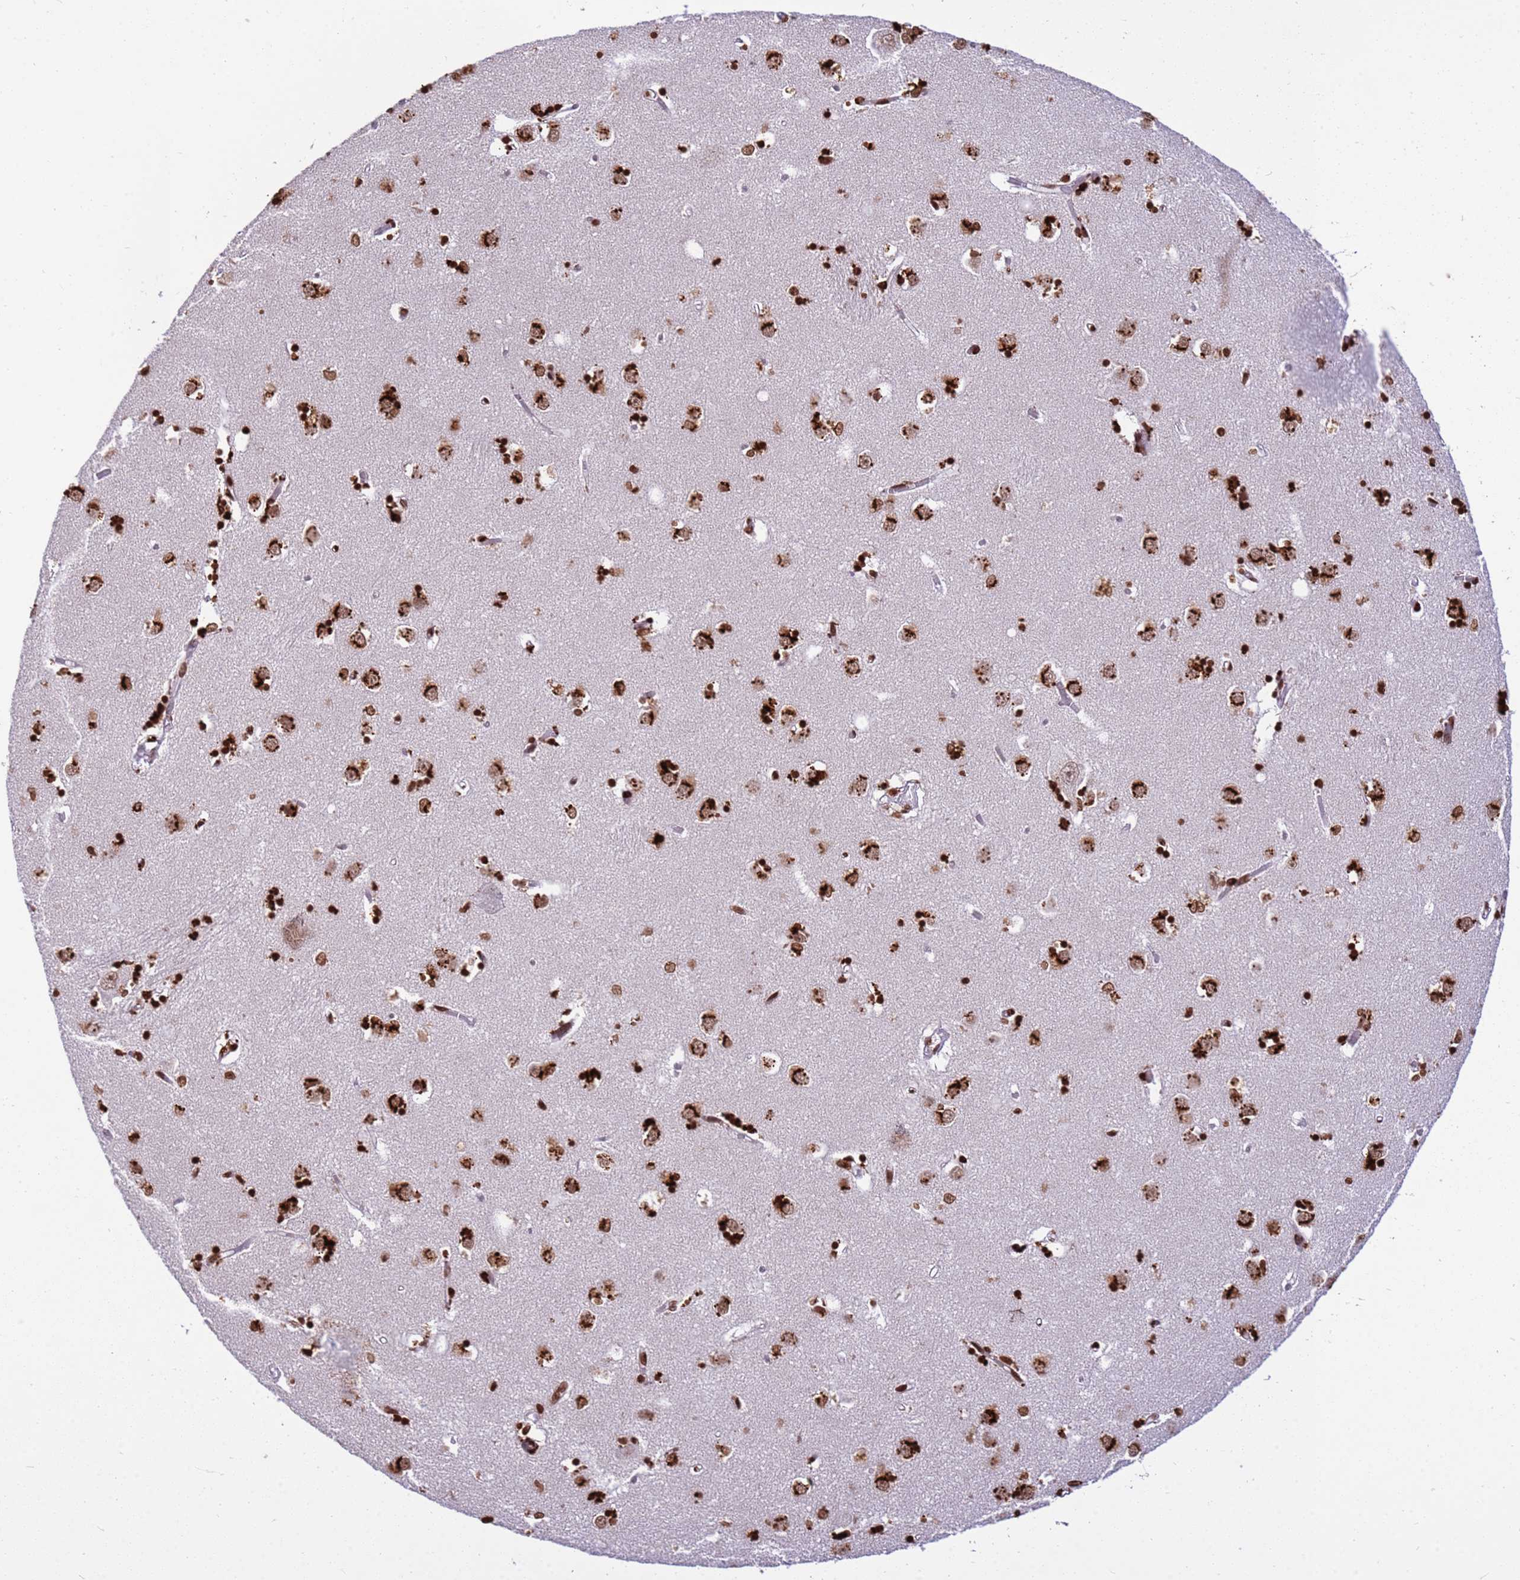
{"staining": {"intensity": "strong", "quantity": ">75%", "location": "nuclear"}, "tissue": "caudate", "cell_type": "Glial cells", "image_type": "normal", "snomed": [{"axis": "morphology", "description": "Normal tissue, NOS"}, {"axis": "topography", "description": "Lateral ventricle wall"}], "caption": "Immunohistochemical staining of unremarkable human caudate exhibits high levels of strong nuclear staining in approximately >75% of glial cells. The staining is performed using DAB (3,3'-diaminobenzidine) brown chromogen to label protein expression. The nuclei are counter-stained blue using hematoxylin.", "gene": "H3", "patient": {"sex": "male", "age": 70}}